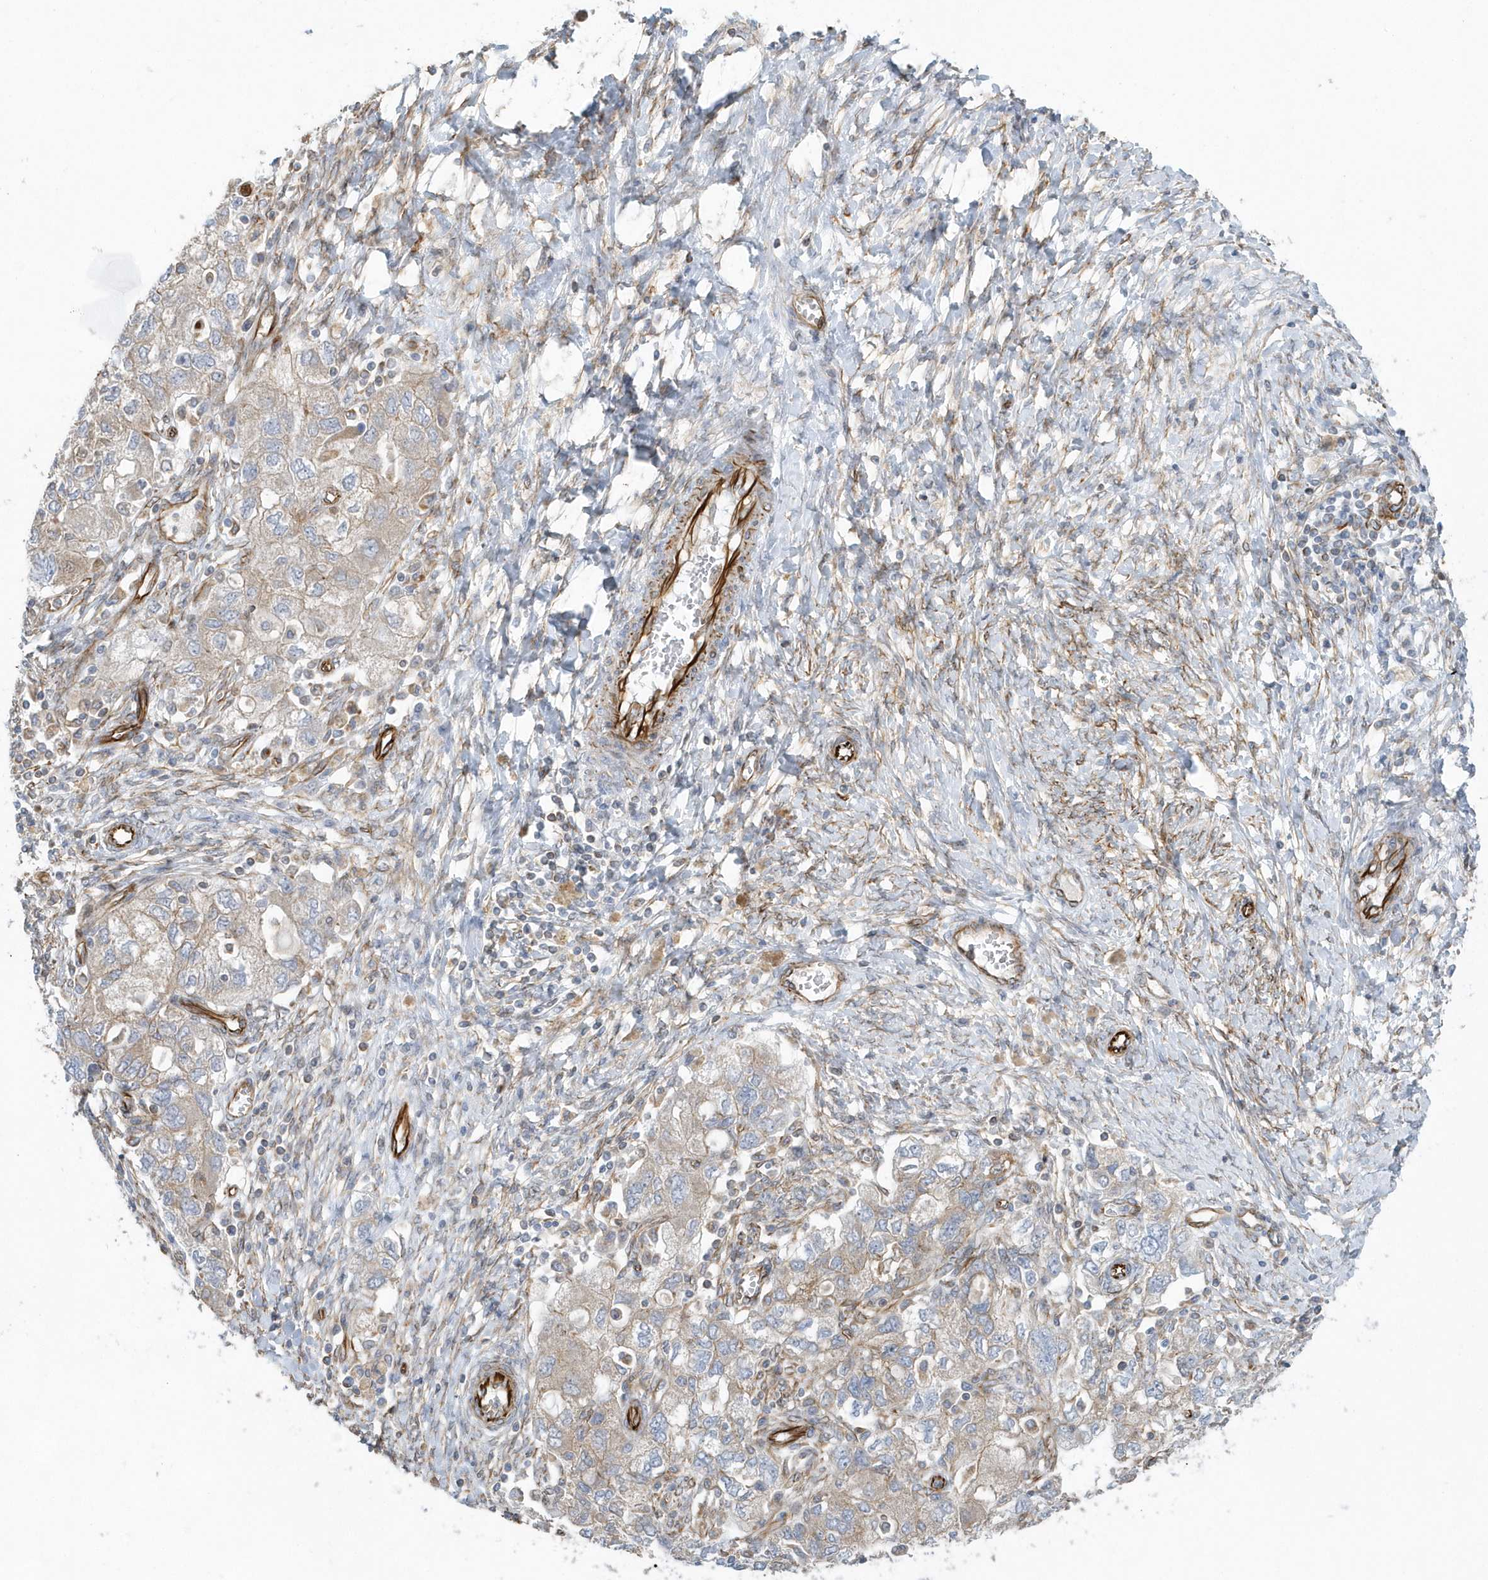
{"staining": {"intensity": "weak", "quantity": ">75%", "location": "cytoplasmic/membranous"}, "tissue": "ovarian cancer", "cell_type": "Tumor cells", "image_type": "cancer", "snomed": [{"axis": "morphology", "description": "Carcinoma, NOS"}, {"axis": "morphology", "description": "Cystadenocarcinoma, serous, NOS"}, {"axis": "topography", "description": "Ovary"}], "caption": "Immunohistochemistry (DAB (3,3'-diaminobenzidine)) staining of human ovarian serous cystadenocarcinoma demonstrates weak cytoplasmic/membranous protein positivity in about >75% of tumor cells.", "gene": "RAB17", "patient": {"sex": "female", "age": 69}}